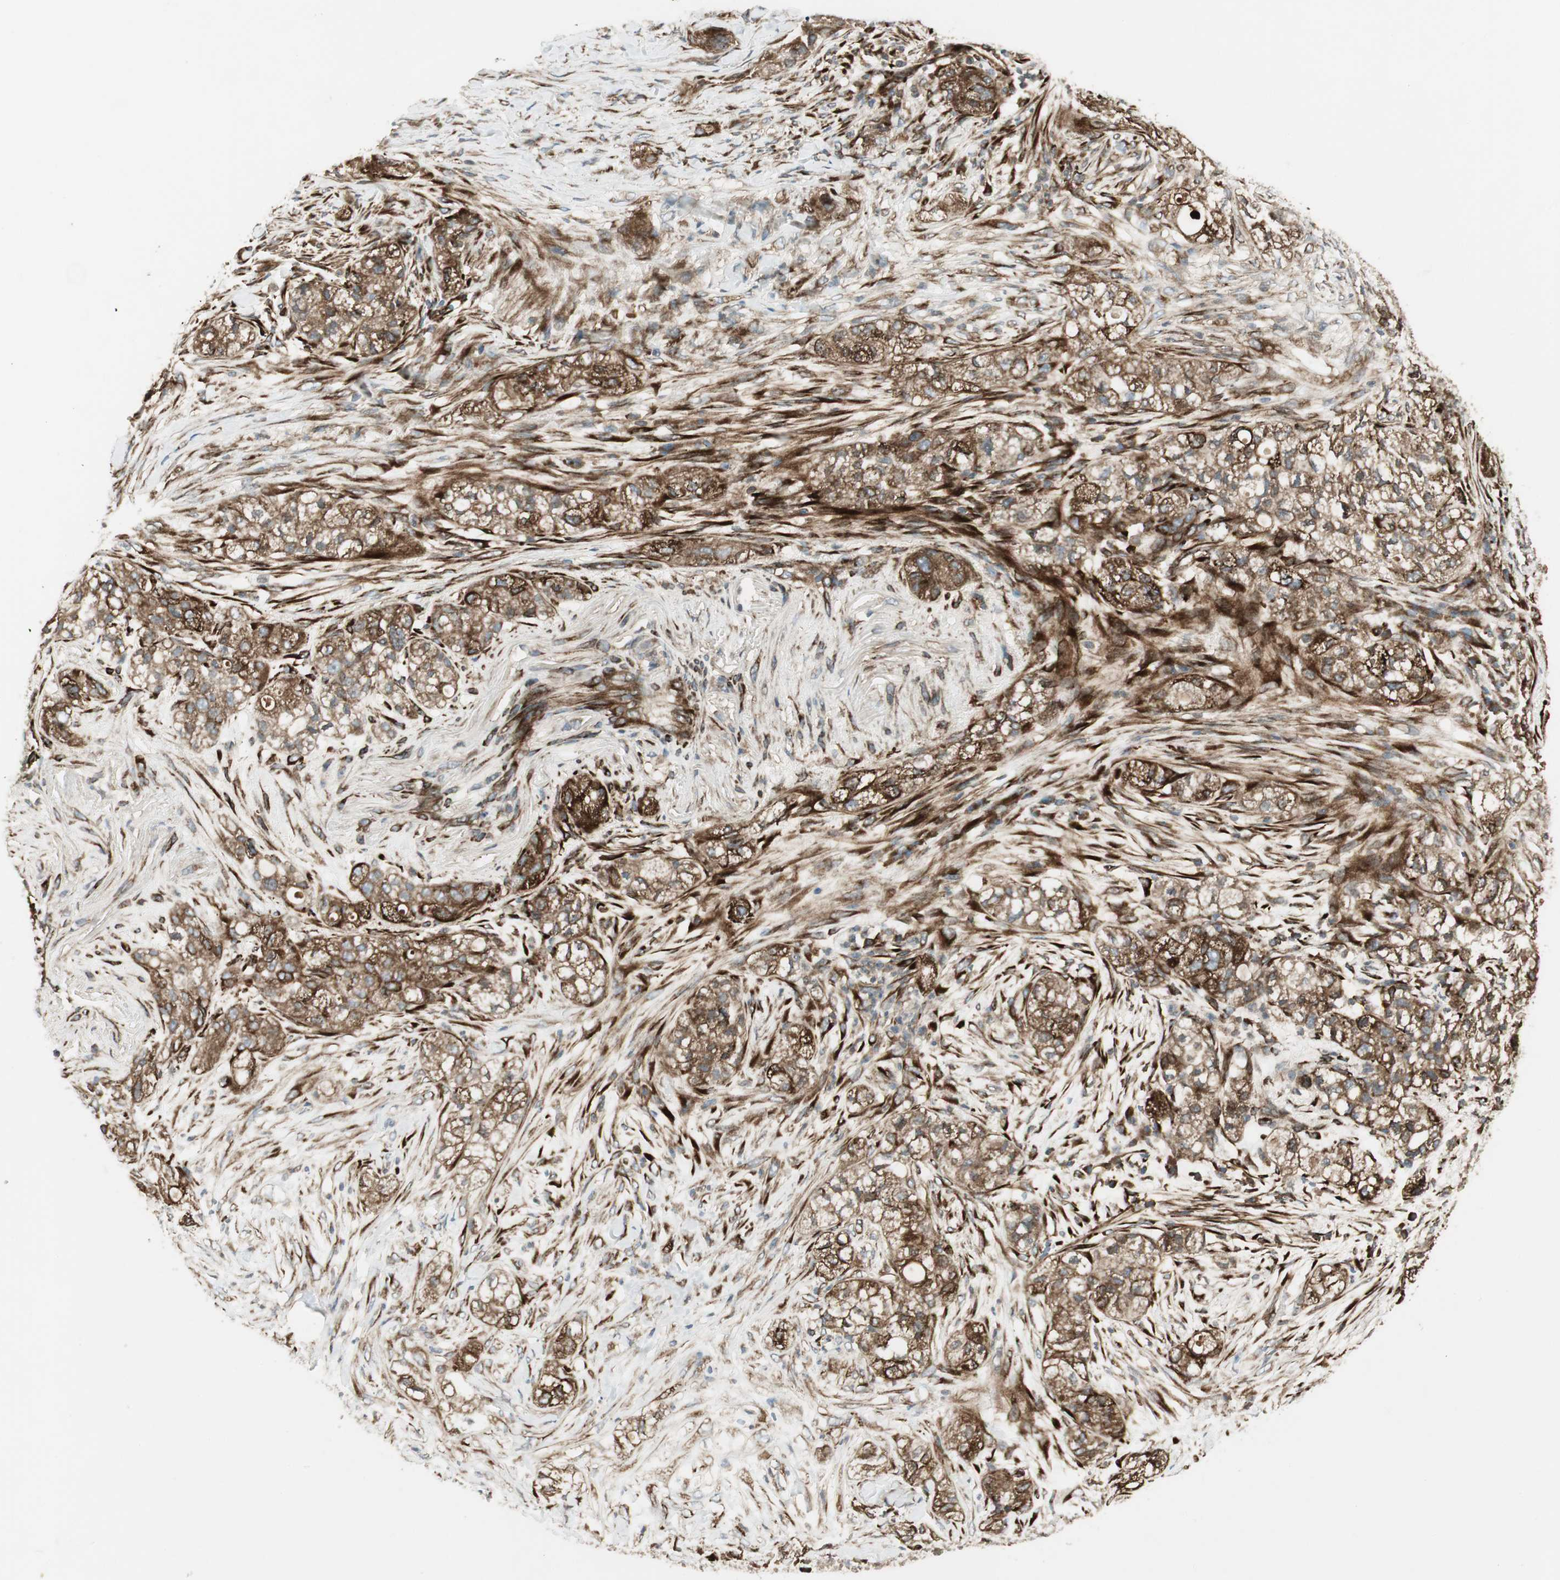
{"staining": {"intensity": "strong", "quantity": ">75%", "location": "cytoplasmic/membranous"}, "tissue": "pancreatic cancer", "cell_type": "Tumor cells", "image_type": "cancer", "snomed": [{"axis": "morphology", "description": "Adenocarcinoma, NOS"}, {"axis": "topography", "description": "Pancreas"}], "caption": "Immunohistochemistry (IHC) of human pancreatic cancer displays high levels of strong cytoplasmic/membranous positivity in approximately >75% of tumor cells. (Brightfield microscopy of DAB IHC at high magnification).", "gene": "PRKG1", "patient": {"sex": "female", "age": 78}}